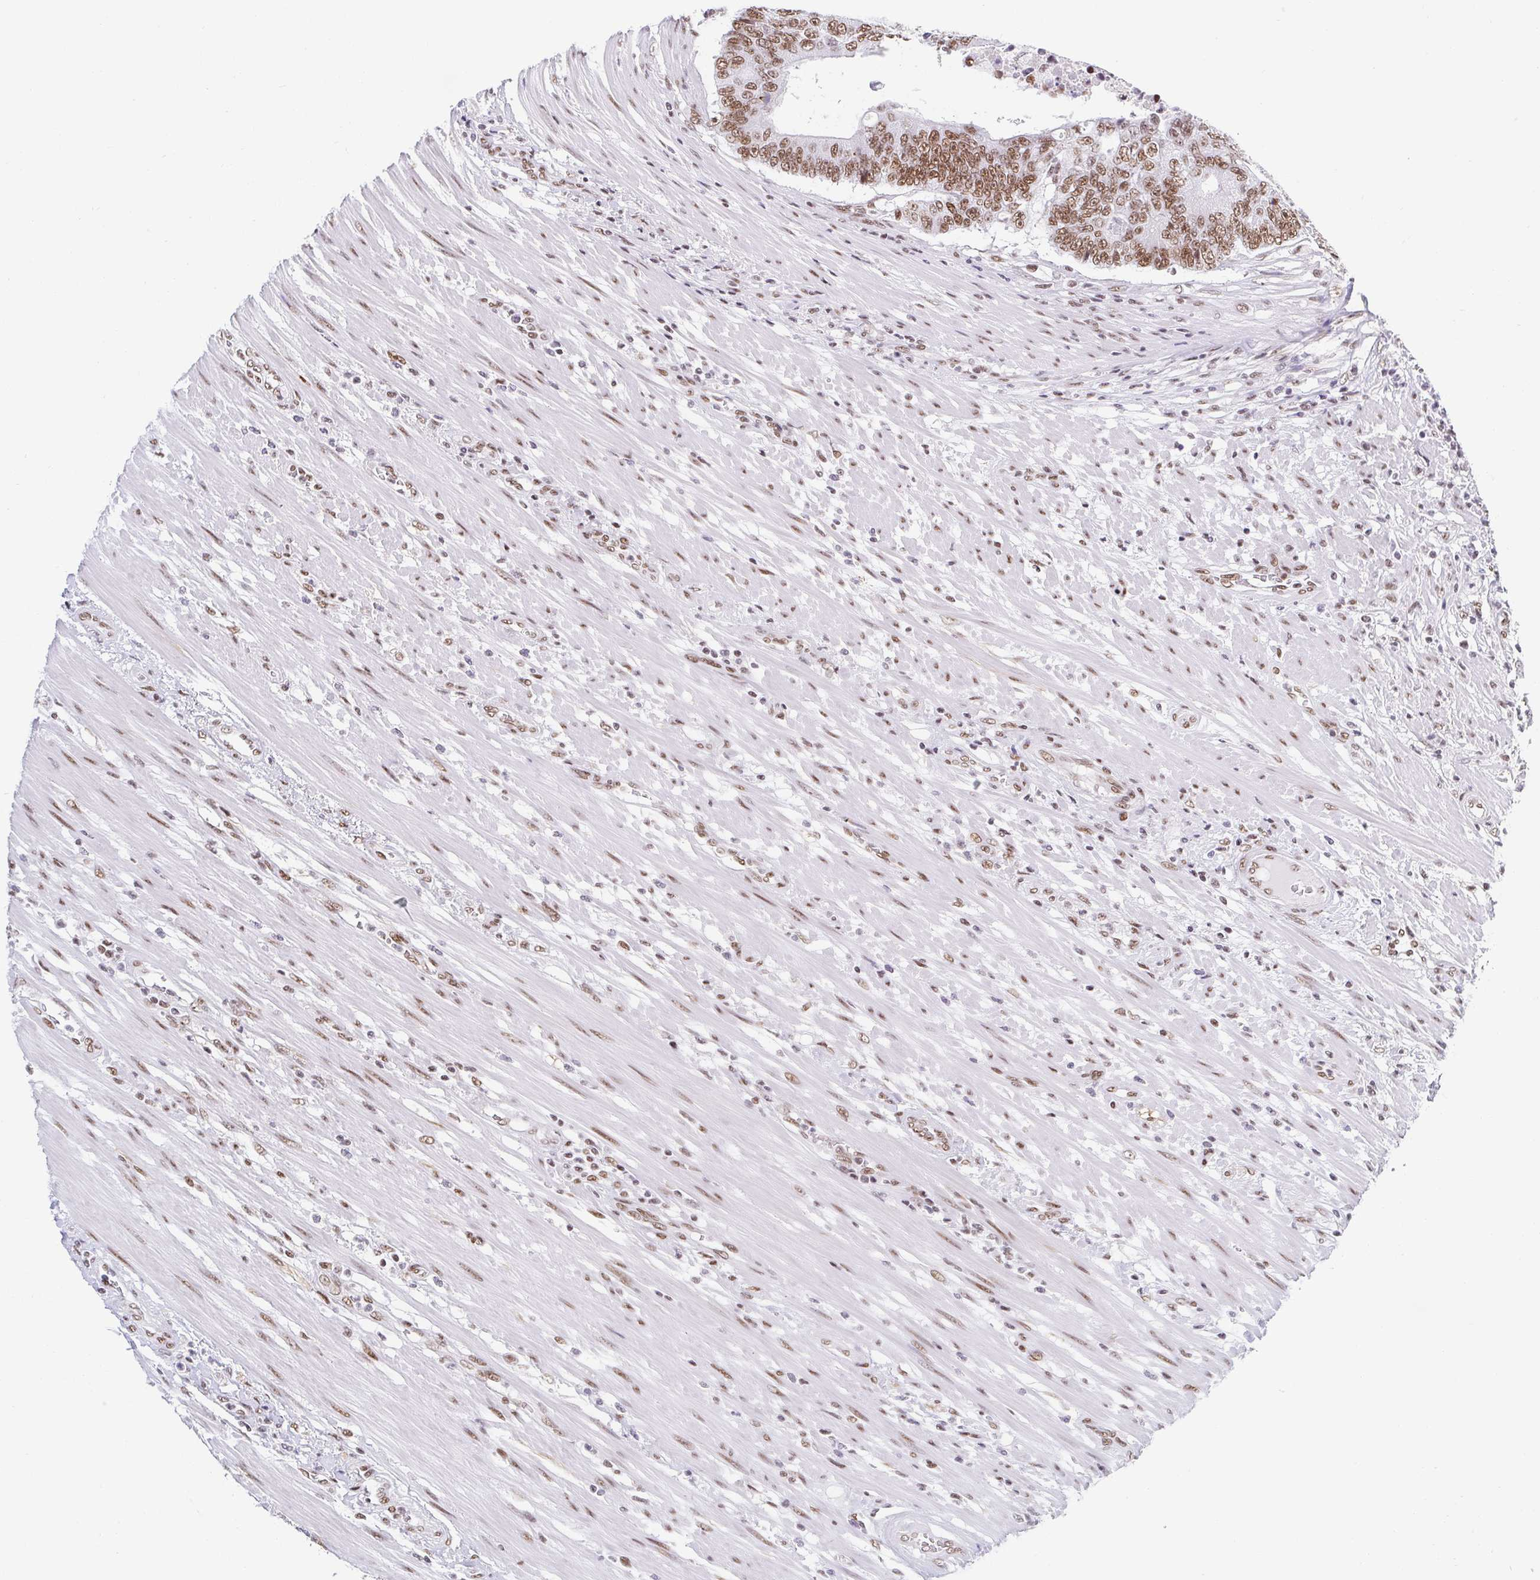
{"staining": {"intensity": "moderate", "quantity": ">75%", "location": "nuclear"}, "tissue": "colorectal cancer", "cell_type": "Tumor cells", "image_type": "cancer", "snomed": [{"axis": "morphology", "description": "Adenocarcinoma, NOS"}, {"axis": "topography", "description": "Colon"}], "caption": "Immunohistochemical staining of human colorectal cancer reveals medium levels of moderate nuclear positivity in about >75% of tumor cells.", "gene": "SLC7A10", "patient": {"sex": "female", "age": 48}}